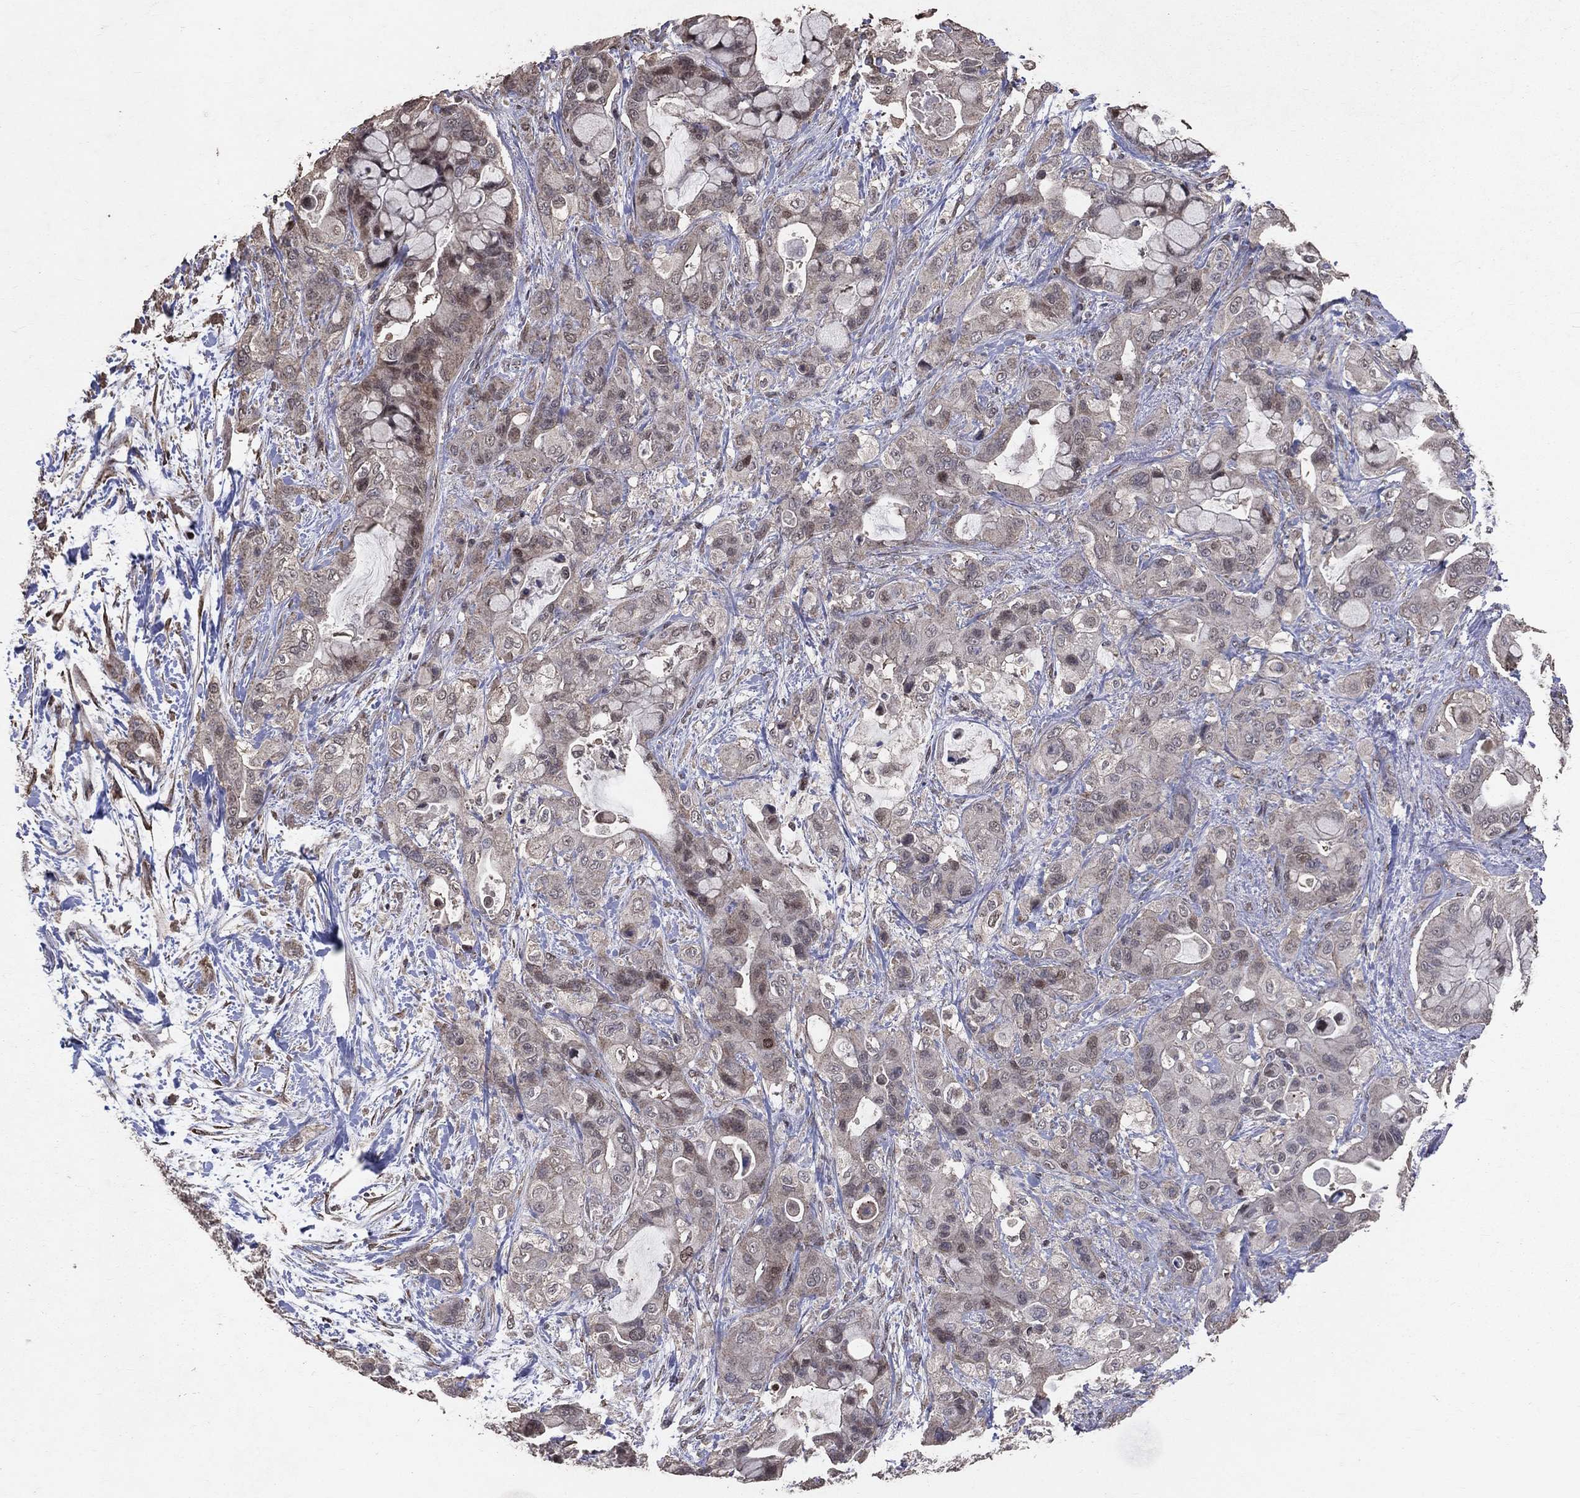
{"staining": {"intensity": "negative", "quantity": "none", "location": "none"}, "tissue": "pancreatic cancer", "cell_type": "Tumor cells", "image_type": "cancer", "snomed": [{"axis": "morphology", "description": "Adenocarcinoma, NOS"}, {"axis": "topography", "description": "Pancreas"}], "caption": "Protein analysis of adenocarcinoma (pancreatic) shows no significant positivity in tumor cells.", "gene": "LY6K", "patient": {"sex": "male", "age": 71}}